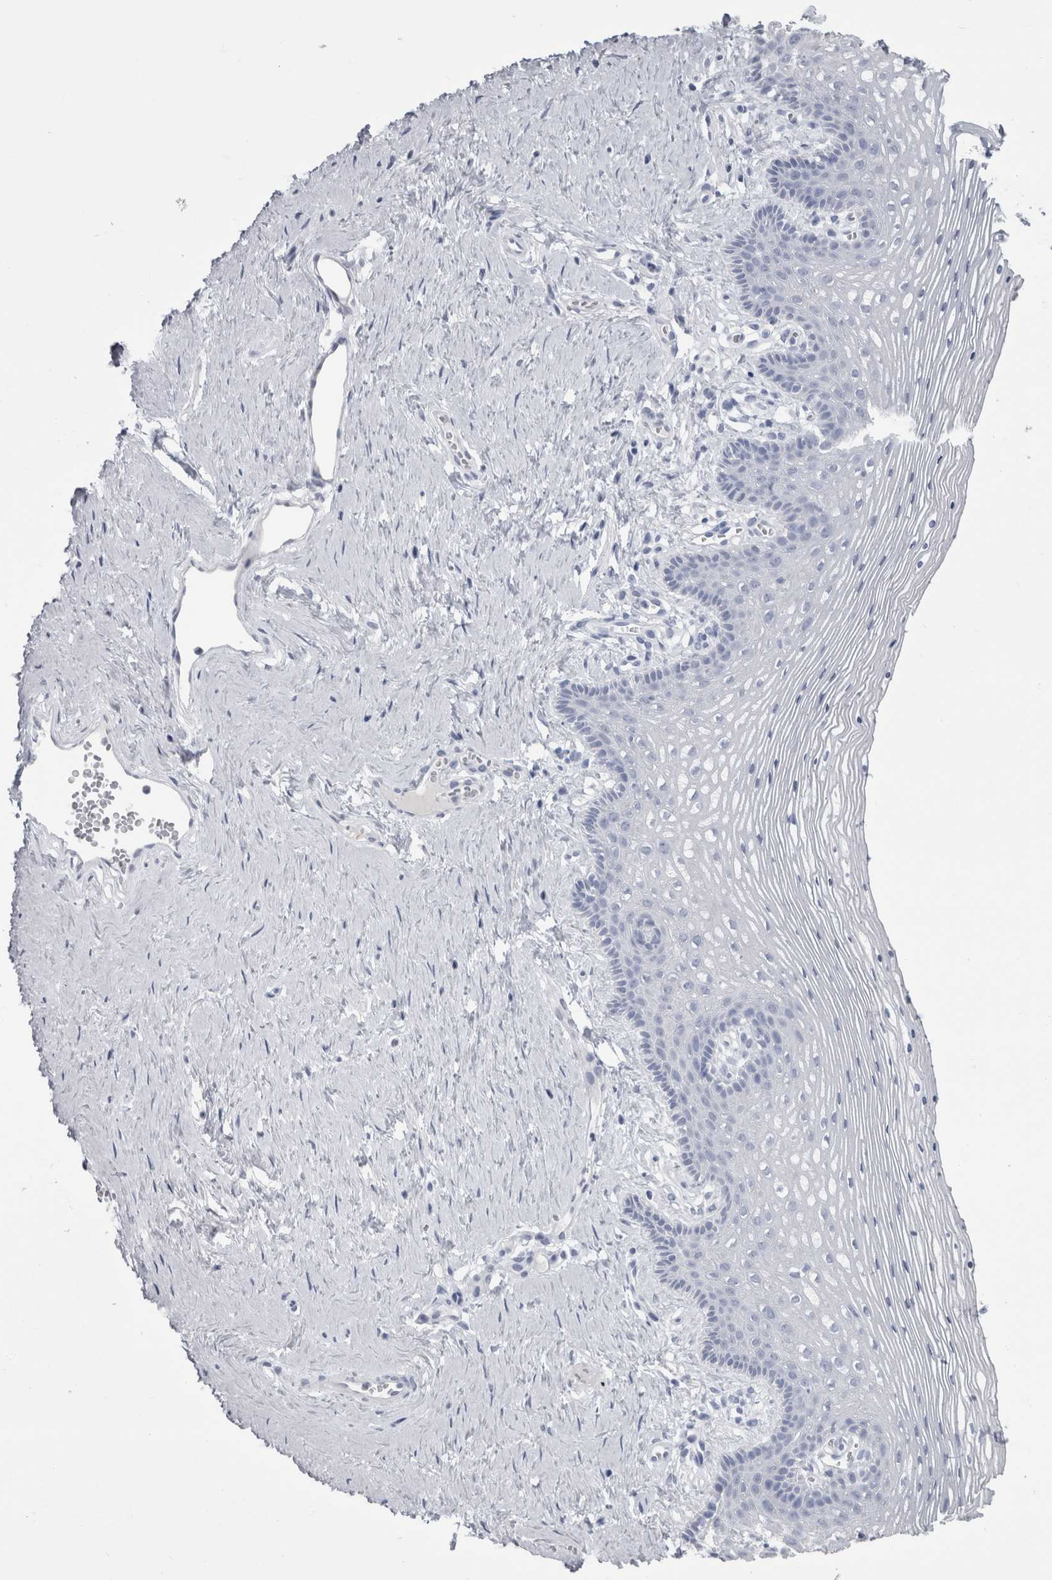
{"staining": {"intensity": "negative", "quantity": "none", "location": "none"}, "tissue": "vagina", "cell_type": "Squamous epithelial cells", "image_type": "normal", "snomed": [{"axis": "morphology", "description": "Normal tissue, NOS"}, {"axis": "topography", "description": "Vagina"}], "caption": "Immunohistochemistry (IHC) photomicrograph of benign human vagina stained for a protein (brown), which exhibits no expression in squamous epithelial cells.", "gene": "PTH", "patient": {"sex": "female", "age": 32}}